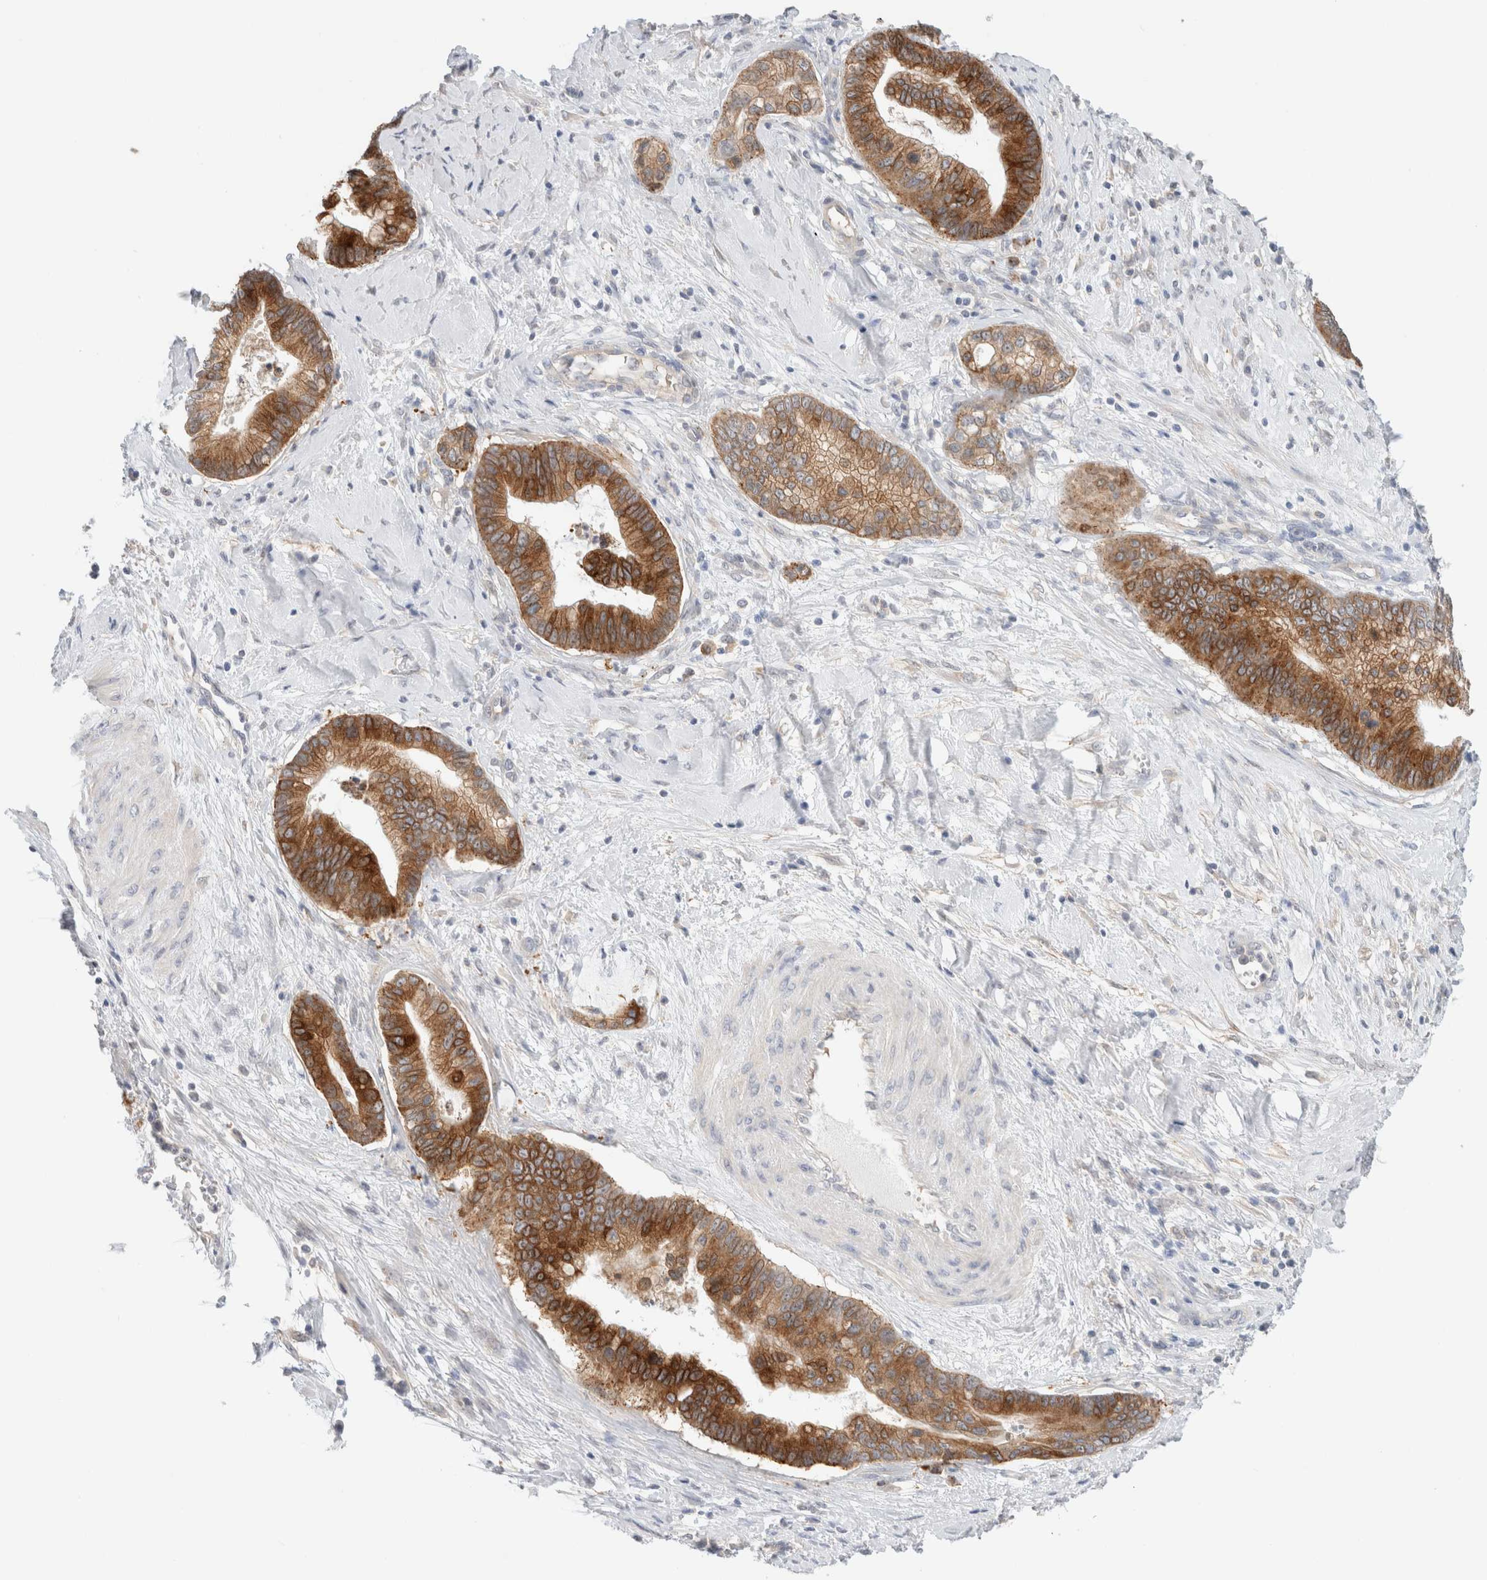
{"staining": {"intensity": "moderate", "quantity": ">75%", "location": "cytoplasmic/membranous"}, "tissue": "cervical cancer", "cell_type": "Tumor cells", "image_type": "cancer", "snomed": [{"axis": "morphology", "description": "Adenocarcinoma, NOS"}, {"axis": "topography", "description": "Cervix"}], "caption": "Moderate cytoplasmic/membranous positivity for a protein is identified in about >75% of tumor cells of cervical cancer using immunohistochemistry (IHC).", "gene": "SDR16C5", "patient": {"sex": "female", "age": 44}}